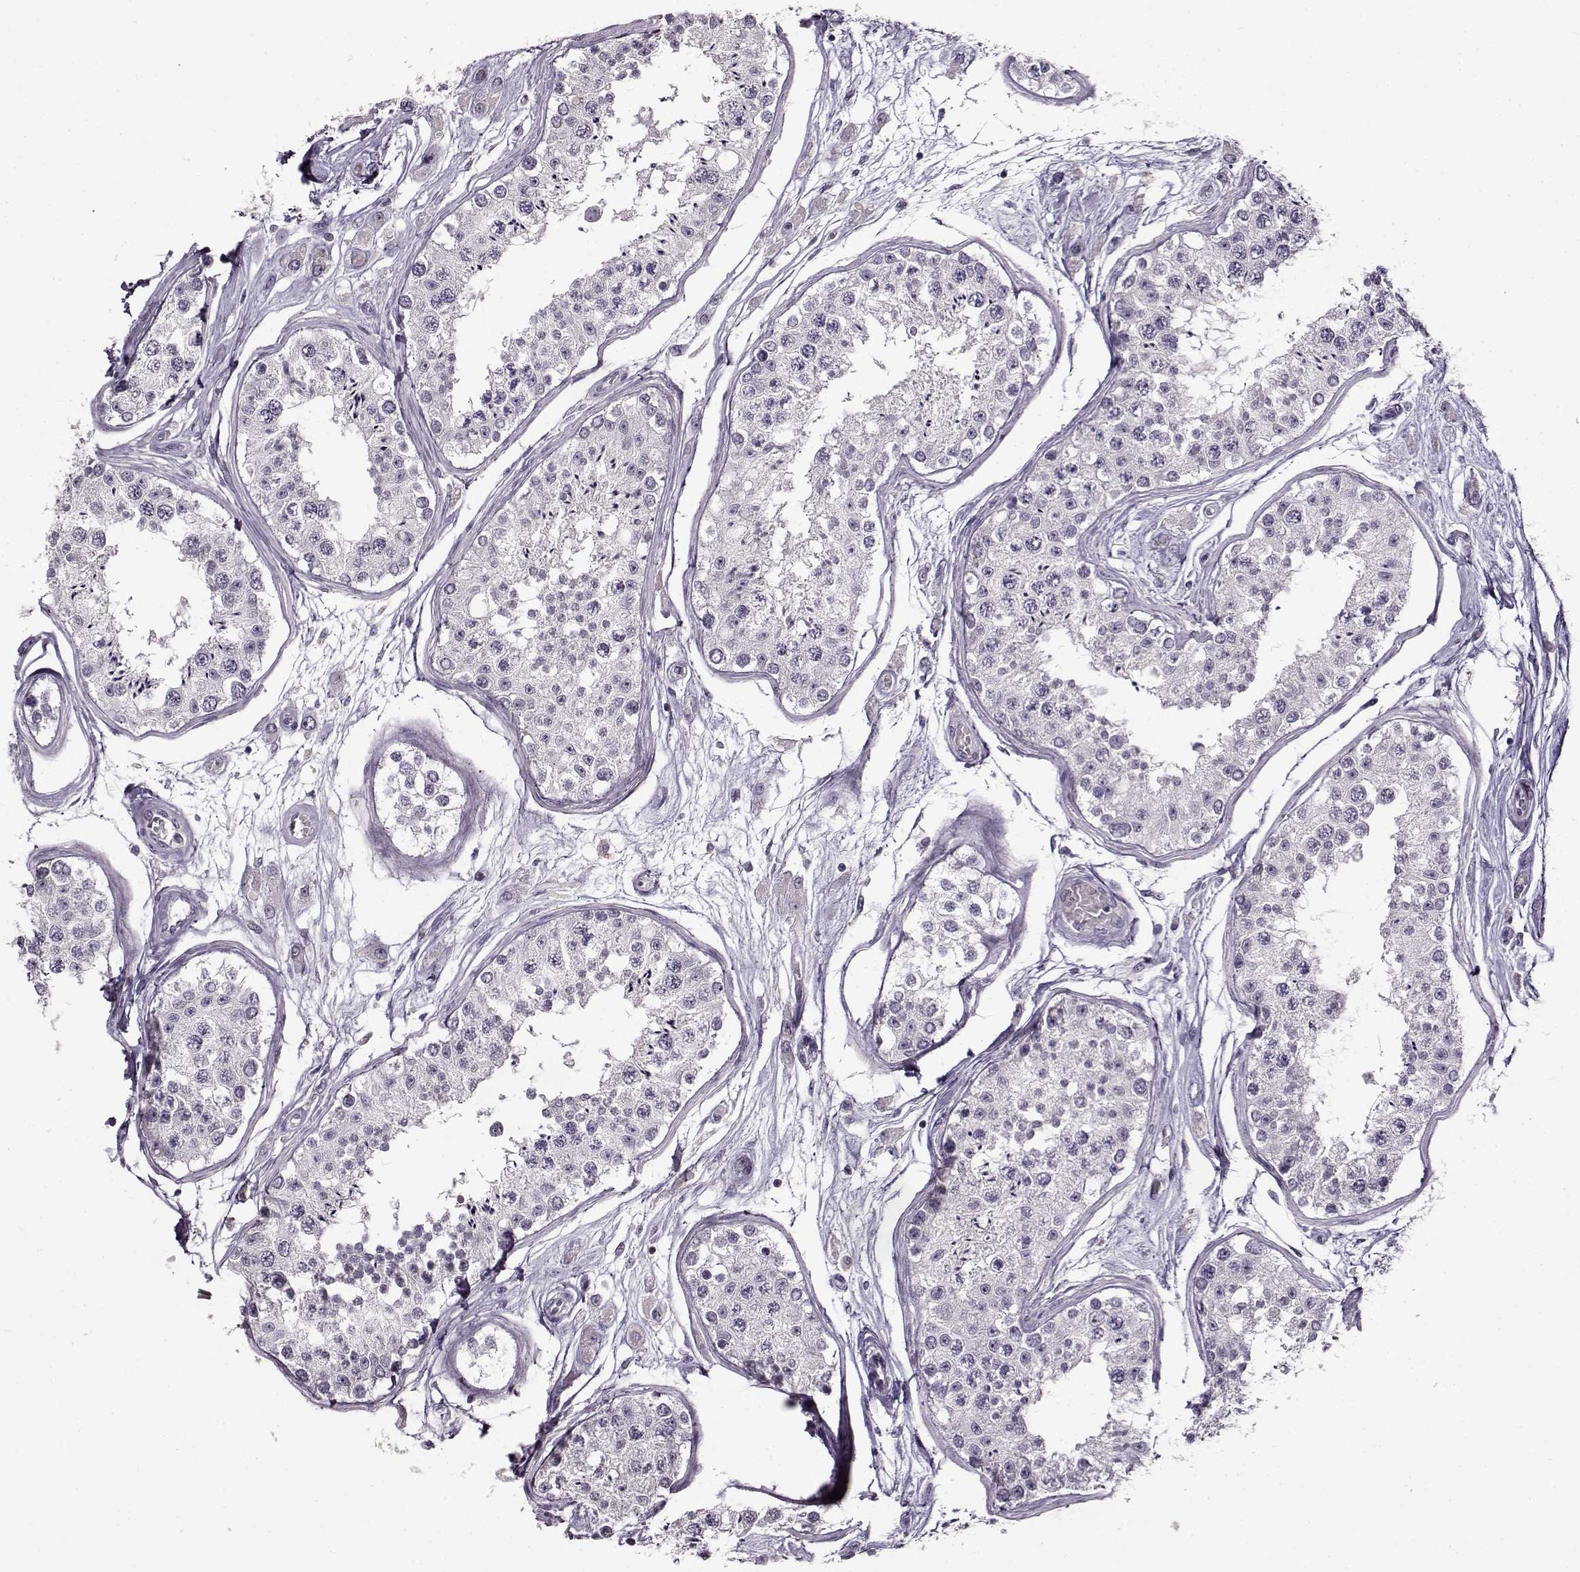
{"staining": {"intensity": "negative", "quantity": "none", "location": "none"}, "tissue": "testis", "cell_type": "Cells in seminiferous ducts", "image_type": "normal", "snomed": [{"axis": "morphology", "description": "Normal tissue, NOS"}, {"axis": "topography", "description": "Testis"}], "caption": "Protein analysis of normal testis demonstrates no significant positivity in cells in seminiferous ducts.", "gene": "FSHB", "patient": {"sex": "male", "age": 25}}